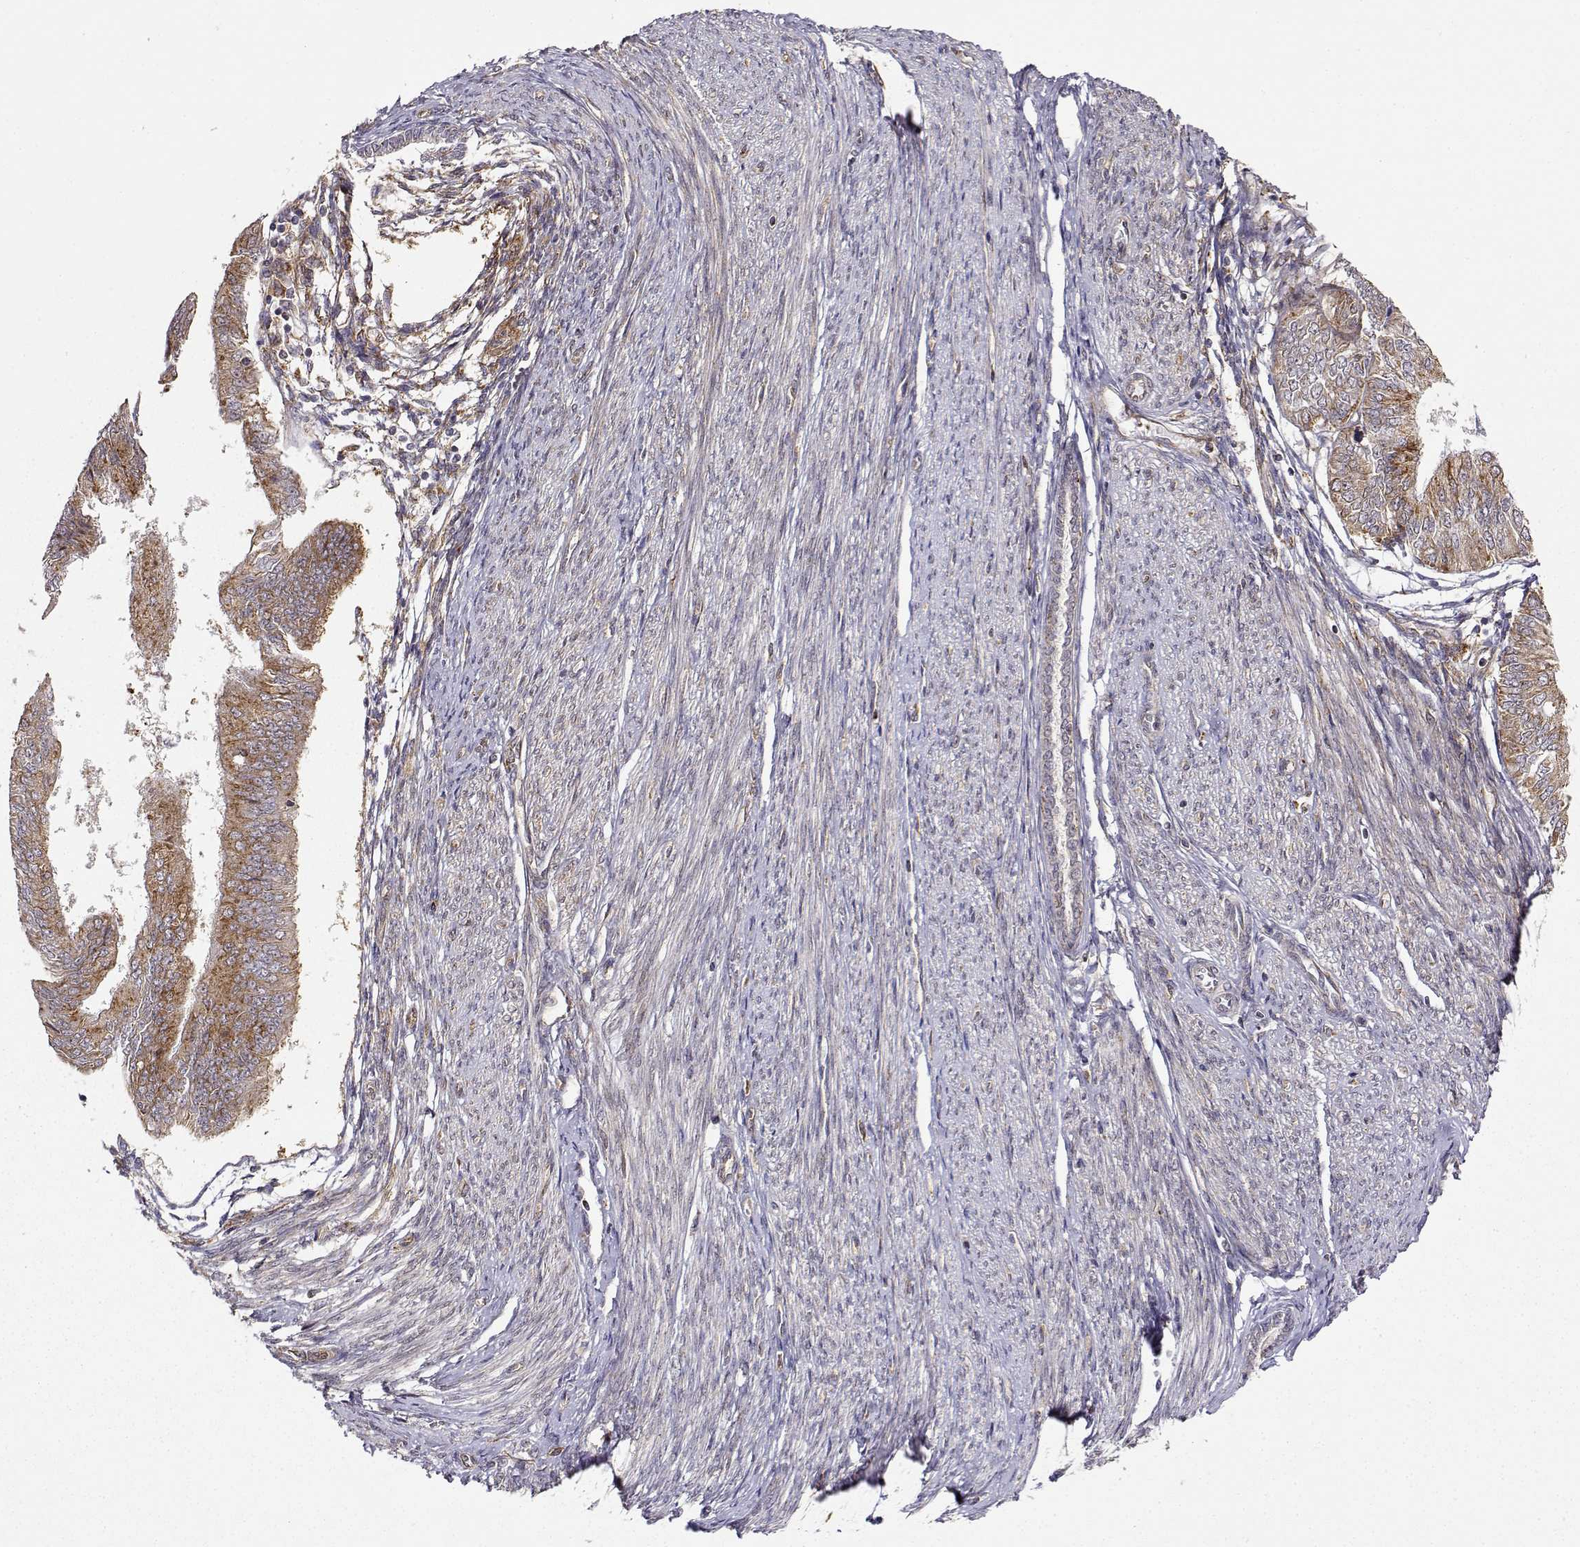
{"staining": {"intensity": "moderate", "quantity": ">75%", "location": "cytoplasmic/membranous"}, "tissue": "endometrial cancer", "cell_type": "Tumor cells", "image_type": "cancer", "snomed": [{"axis": "morphology", "description": "Adenocarcinoma, NOS"}, {"axis": "topography", "description": "Endometrium"}], "caption": "Moderate cytoplasmic/membranous staining for a protein is seen in about >75% of tumor cells of endometrial cancer using immunohistochemistry.", "gene": "RNF13", "patient": {"sex": "female", "age": 58}}